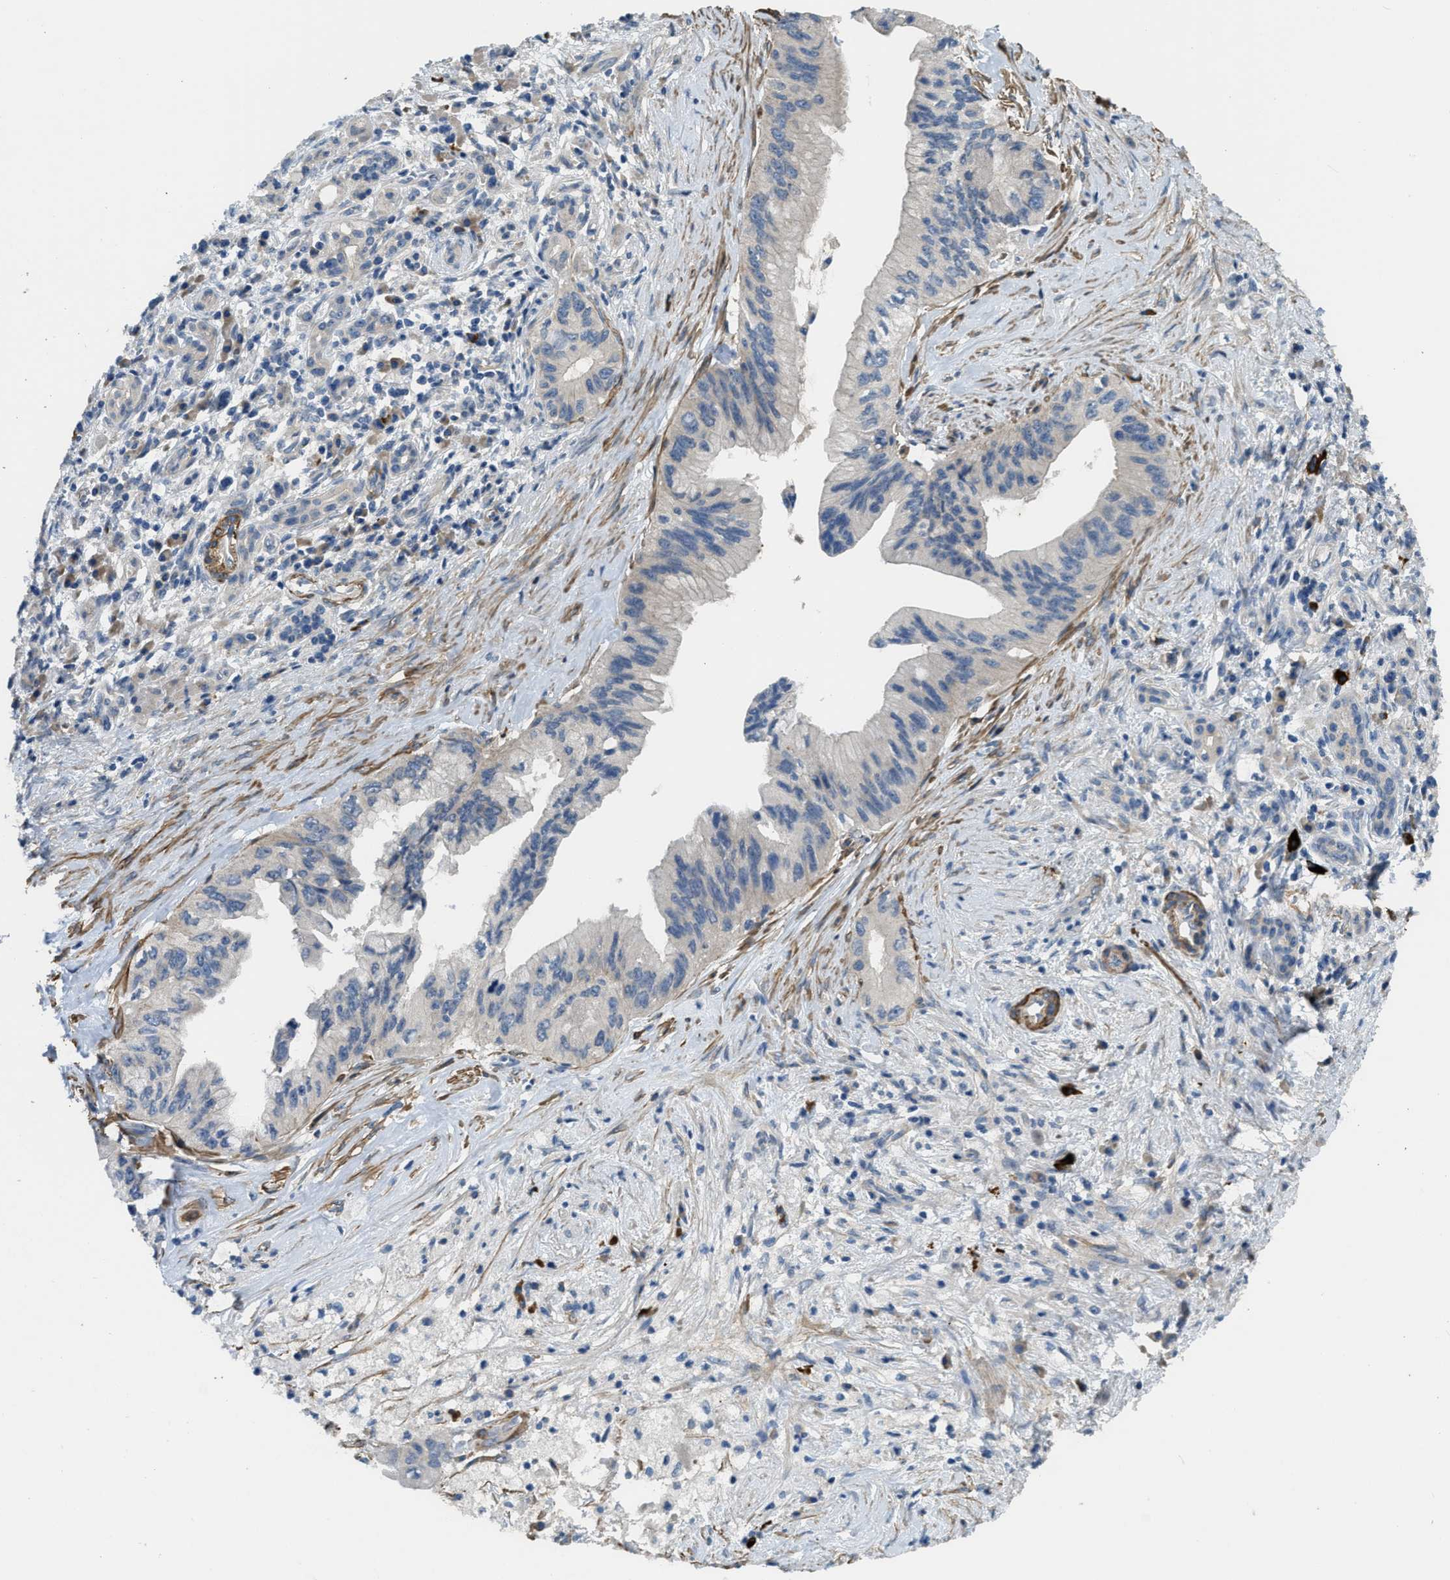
{"staining": {"intensity": "negative", "quantity": "none", "location": "none"}, "tissue": "pancreatic cancer", "cell_type": "Tumor cells", "image_type": "cancer", "snomed": [{"axis": "morphology", "description": "Adenocarcinoma, NOS"}, {"axis": "topography", "description": "Pancreas"}], "caption": "This is a micrograph of immunohistochemistry (IHC) staining of adenocarcinoma (pancreatic), which shows no expression in tumor cells.", "gene": "BMPR1A", "patient": {"sex": "female", "age": 73}}